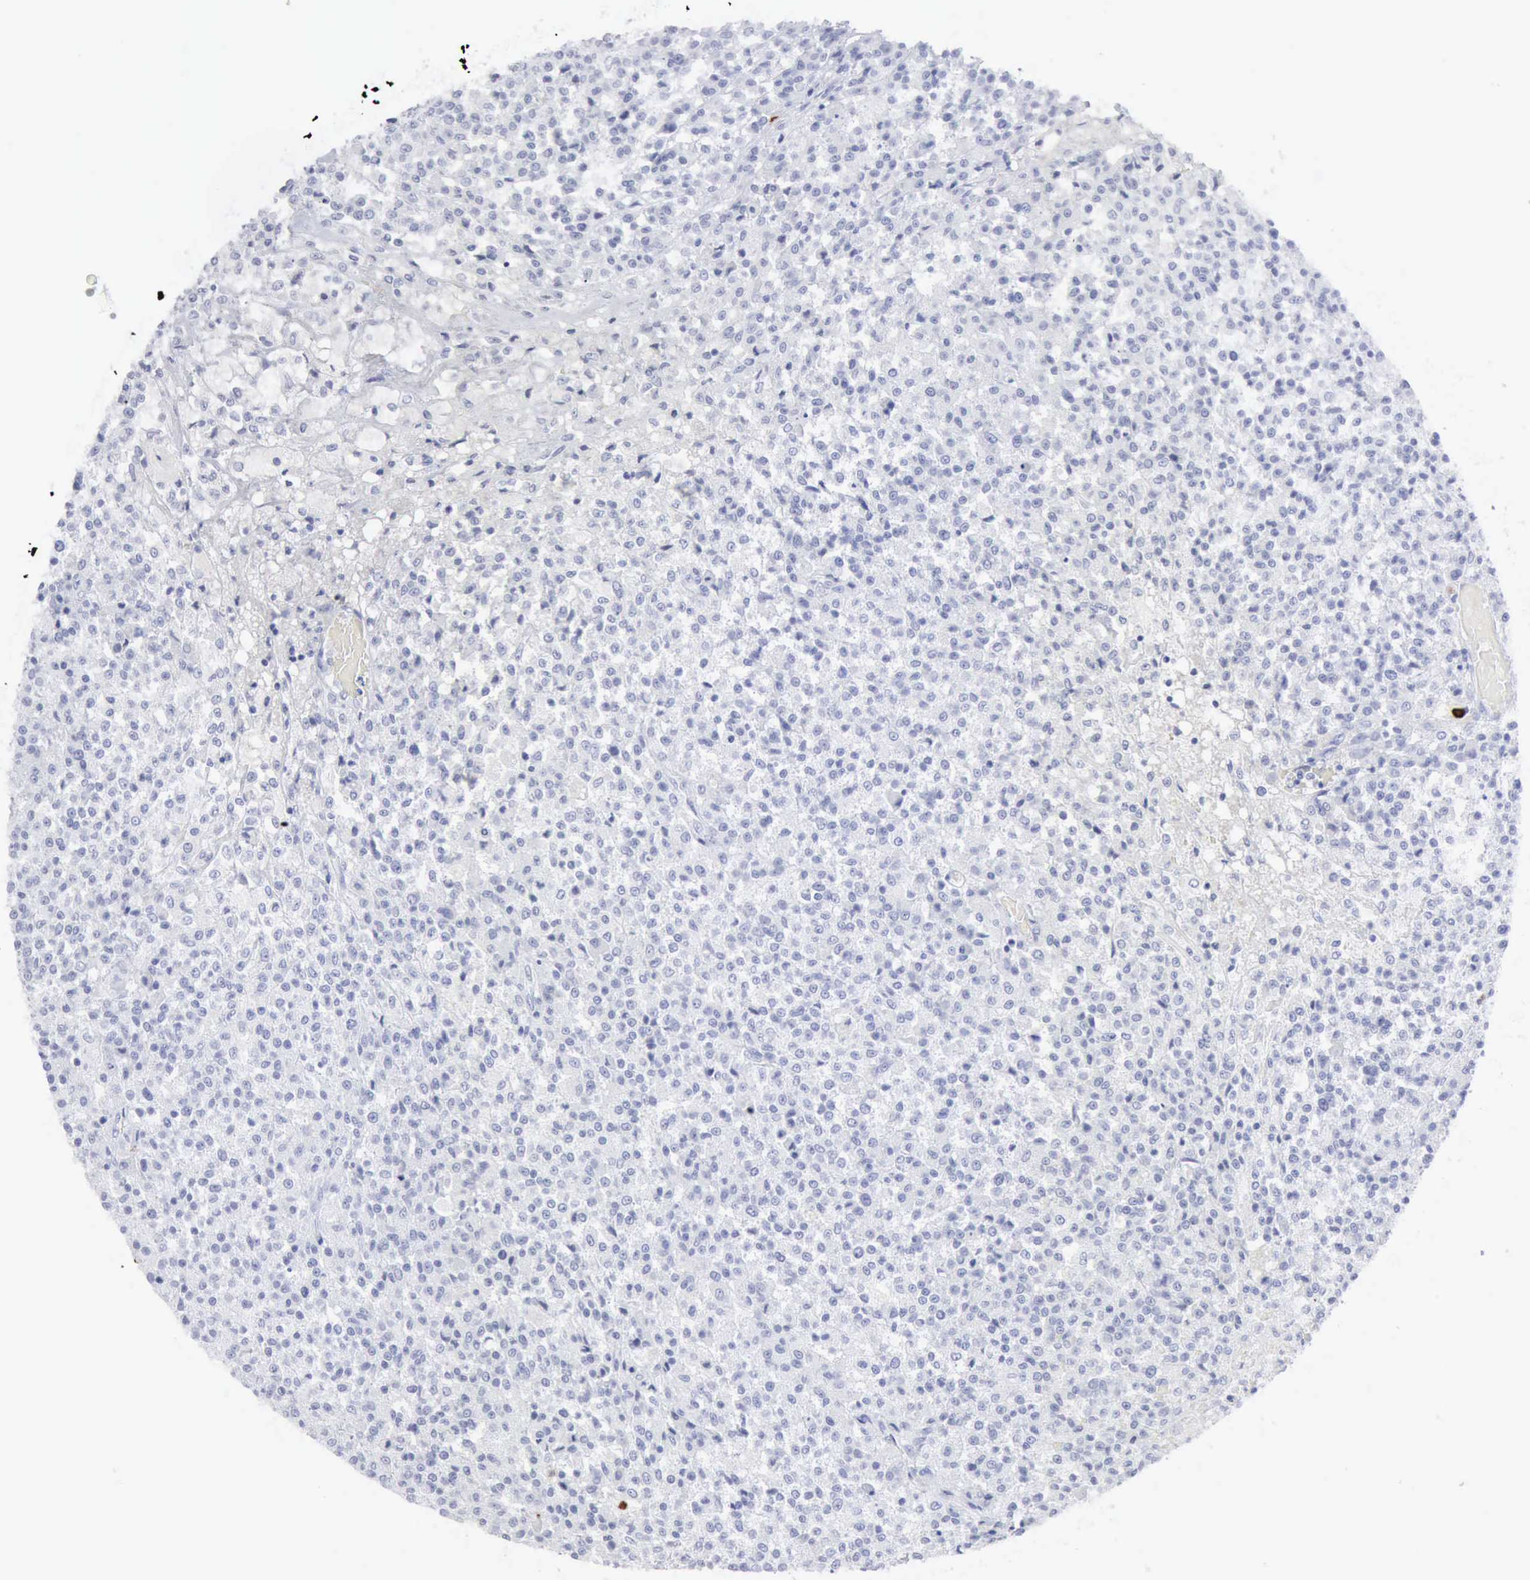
{"staining": {"intensity": "negative", "quantity": "none", "location": "none"}, "tissue": "testis cancer", "cell_type": "Tumor cells", "image_type": "cancer", "snomed": [{"axis": "morphology", "description": "Seminoma, NOS"}, {"axis": "topography", "description": "Testis"}], "caption": "Testis cancer was stained to show a protein in brown. There is no significant staining in tumor cells. (Stains: DAB immunohistochemistry with hematoxylin counter stain, Microscopy: brightfield microscopy at high magnification).", "gene": "CMA1", "patient": {"sex": "male", "age": 59}}